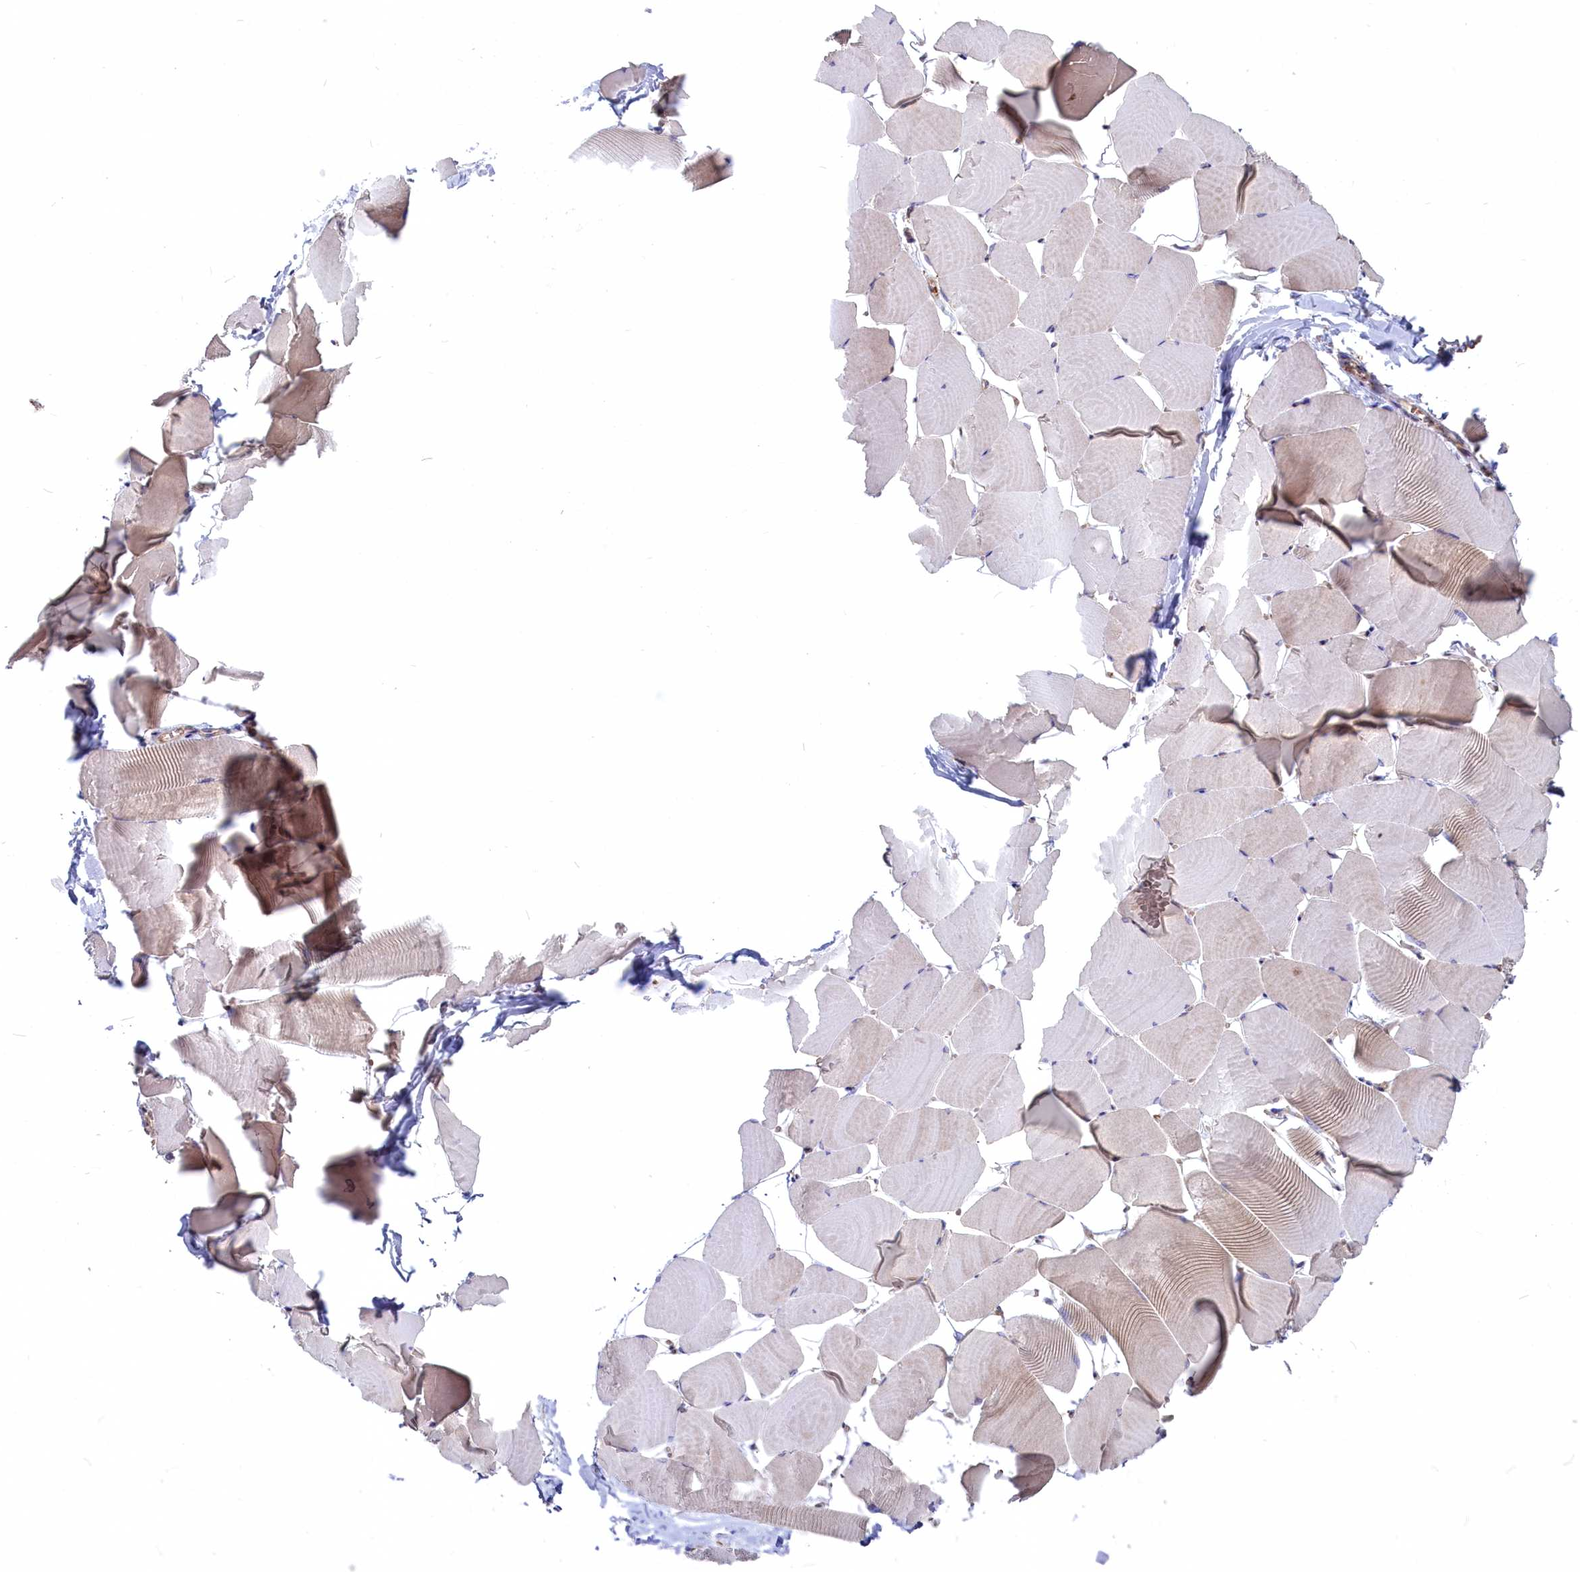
{"staining": {"intensity": "weak", "quantity": "<25%", "location": "cytoplasmic/membranous"}, "tissue": "skeletal muscle", "cell_type": "Myocytes", "image_type": "normal", "snomed": [{"axis": "morphology", "description": "Normal tissue, NOS"}, {"axis": "topography", "description": "Skeletal muscle"}], "caption": "Immunohistochemistry (IHC) of normal skeletal muscle reveals no positivity in myocytes.", "gene": "MYO9B", "patient": {"sex": "male", "age": 25}}